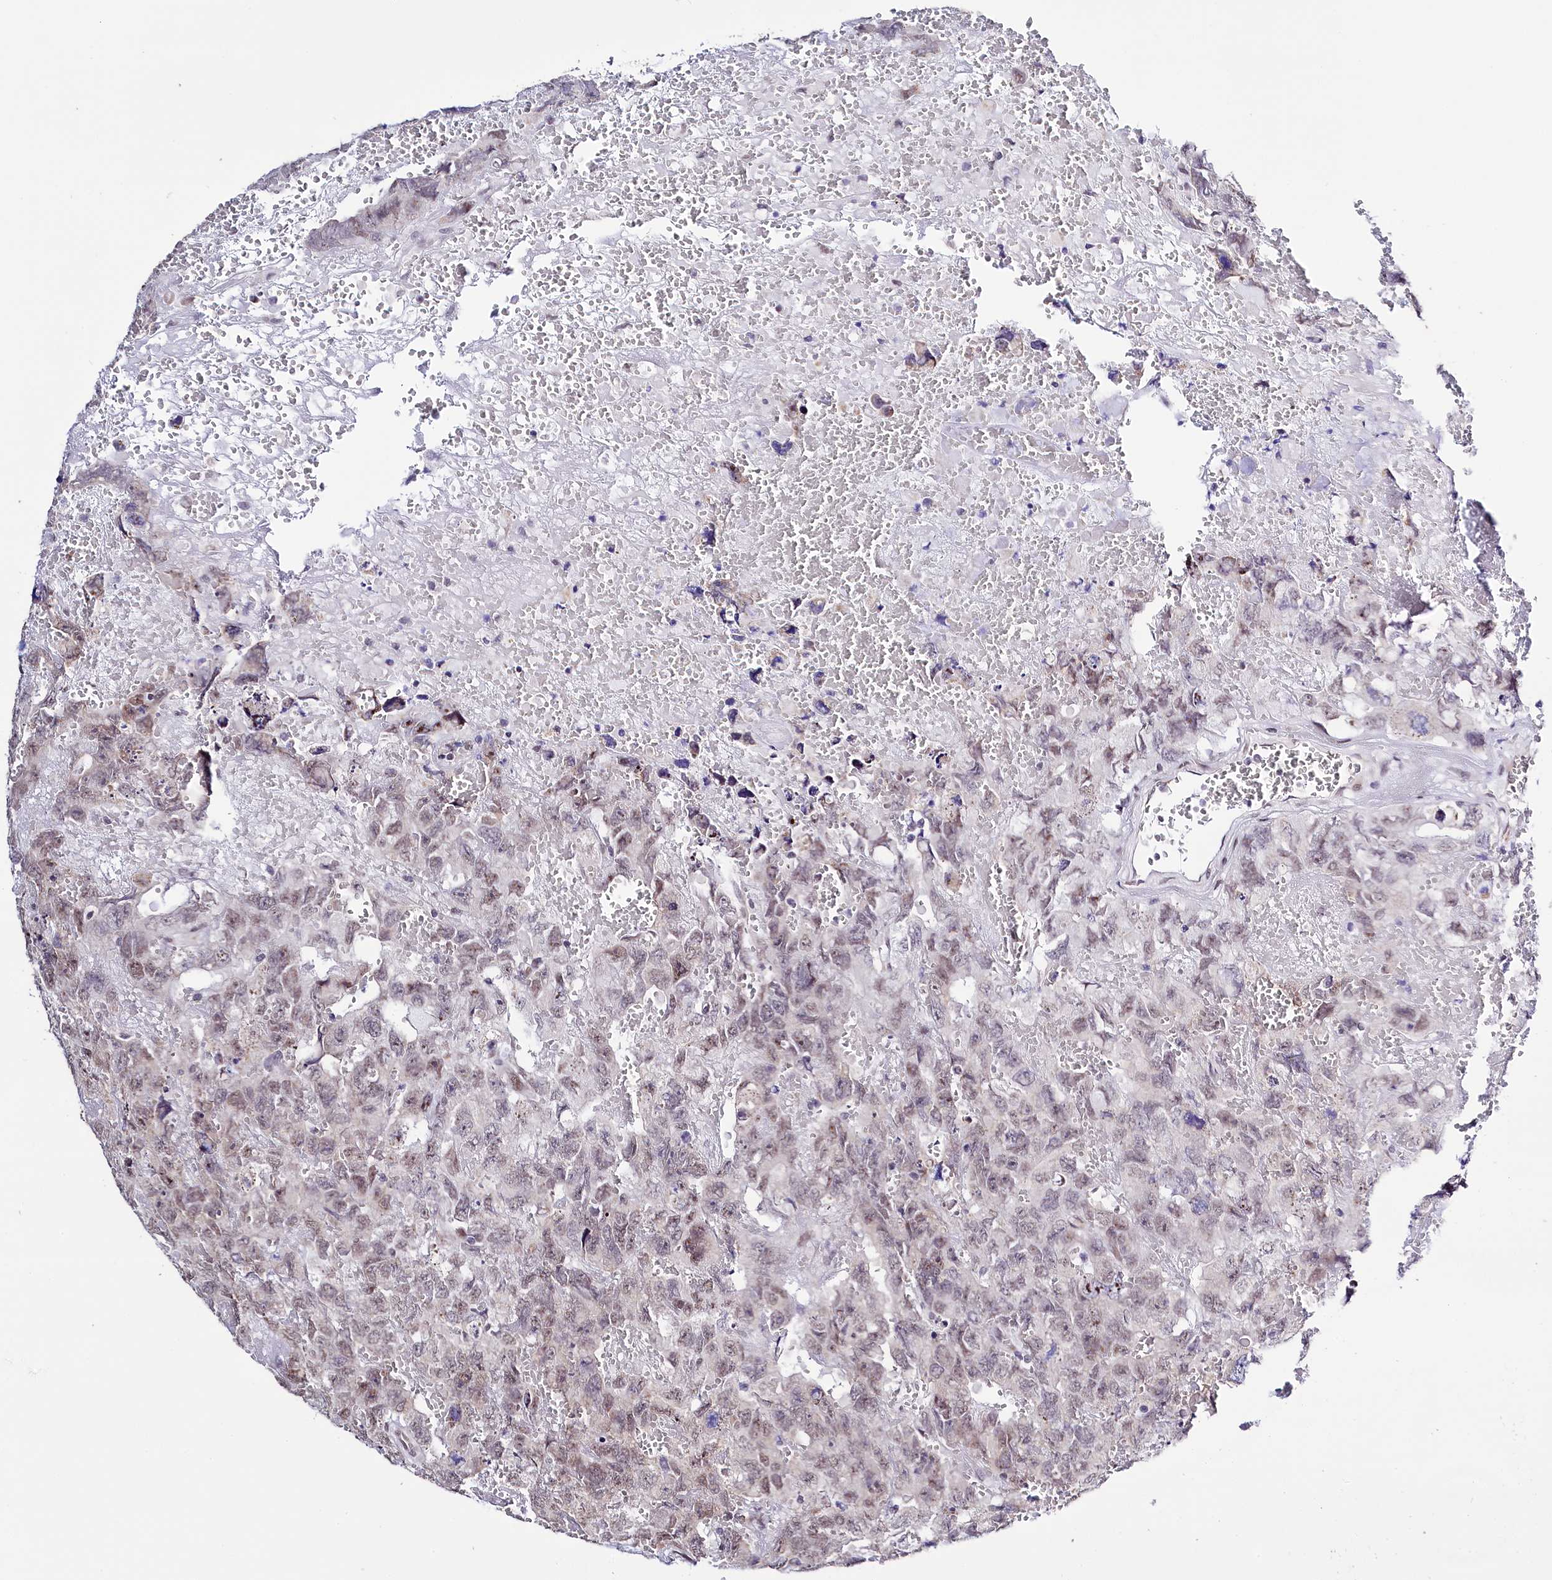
{"staining": {"intensity": "weak", "quantity": ">75%", "location": "nuclear"}, "tissue": "testis cancer", "cell_type": "Tumor cells", "image_type": "cancer", "snomed": [{"axis": "morphology", "description": "Carcinoma, Embryonal, NOS"}, {"axis": "topography", "description": "Testis"}], "caption": "Tumor cells display weak nuclear expression in about >75% of cells in testis embryonal carcinoma.", "gene": "SPATS2", "patient": {"sex": "male", "age": 45}}